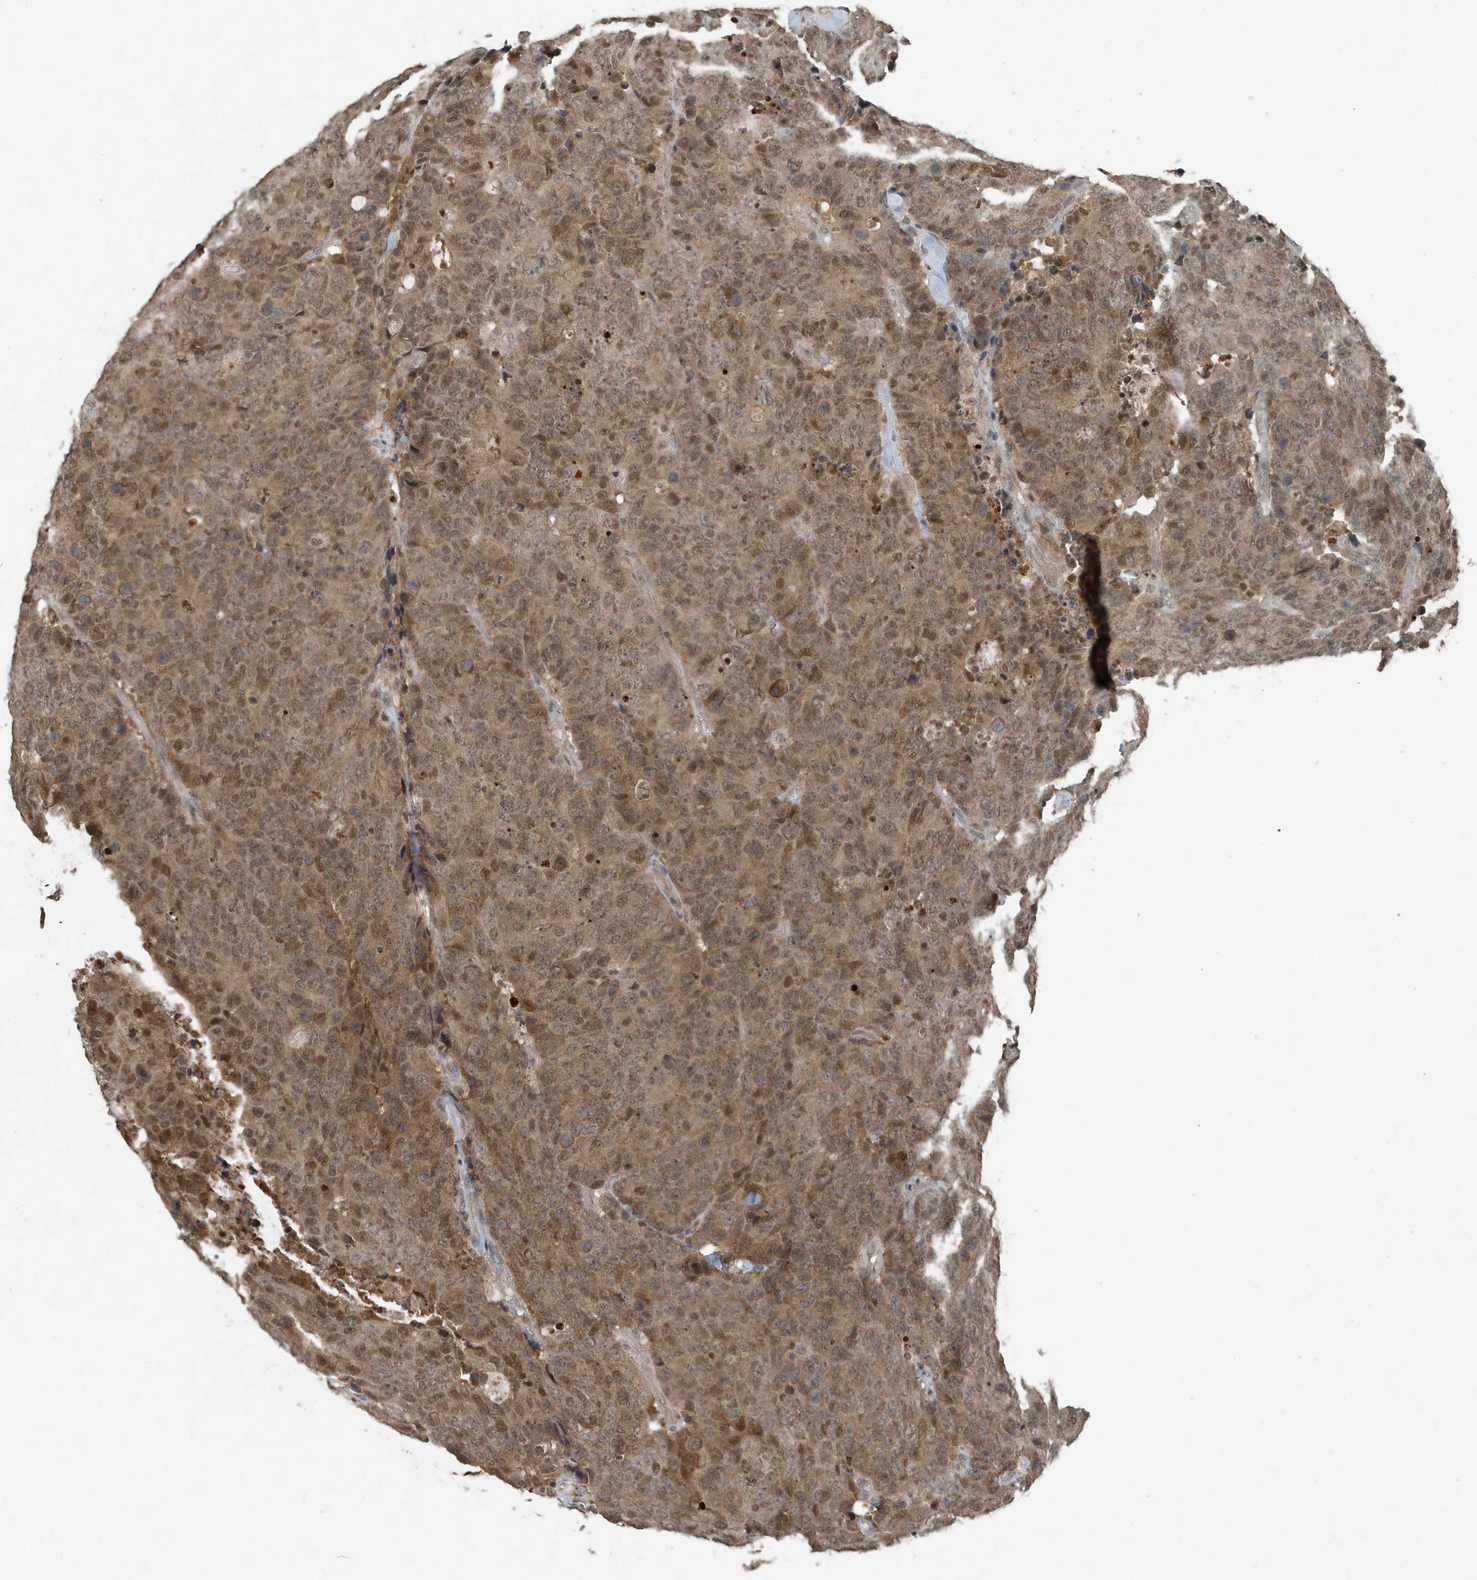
{"staining": {"intensity": "moderate", "quantity": ">75%", "location": "cytoplasmic/membranous,nuclear"}, "tissue": "colorectal cancer", "cell_type": "Tumor cells", "image_type": "cancer", "snomed": [{"axis": "morphology", "description": "Adenocarcinoma, NOS"}, {"axis": "topography", "description": "Colon"}], "caption": "Colorectal cancer stained for a protein shows moderate cytoplasmic/membranous and nuclear positivity in tumor cells. (DAB (3,3'-diaminobenzidine) IHC with brightfield microscopy, high magnification).", "gene": "HSPA1A", "patient": {"sex": "female", "age": 86}}